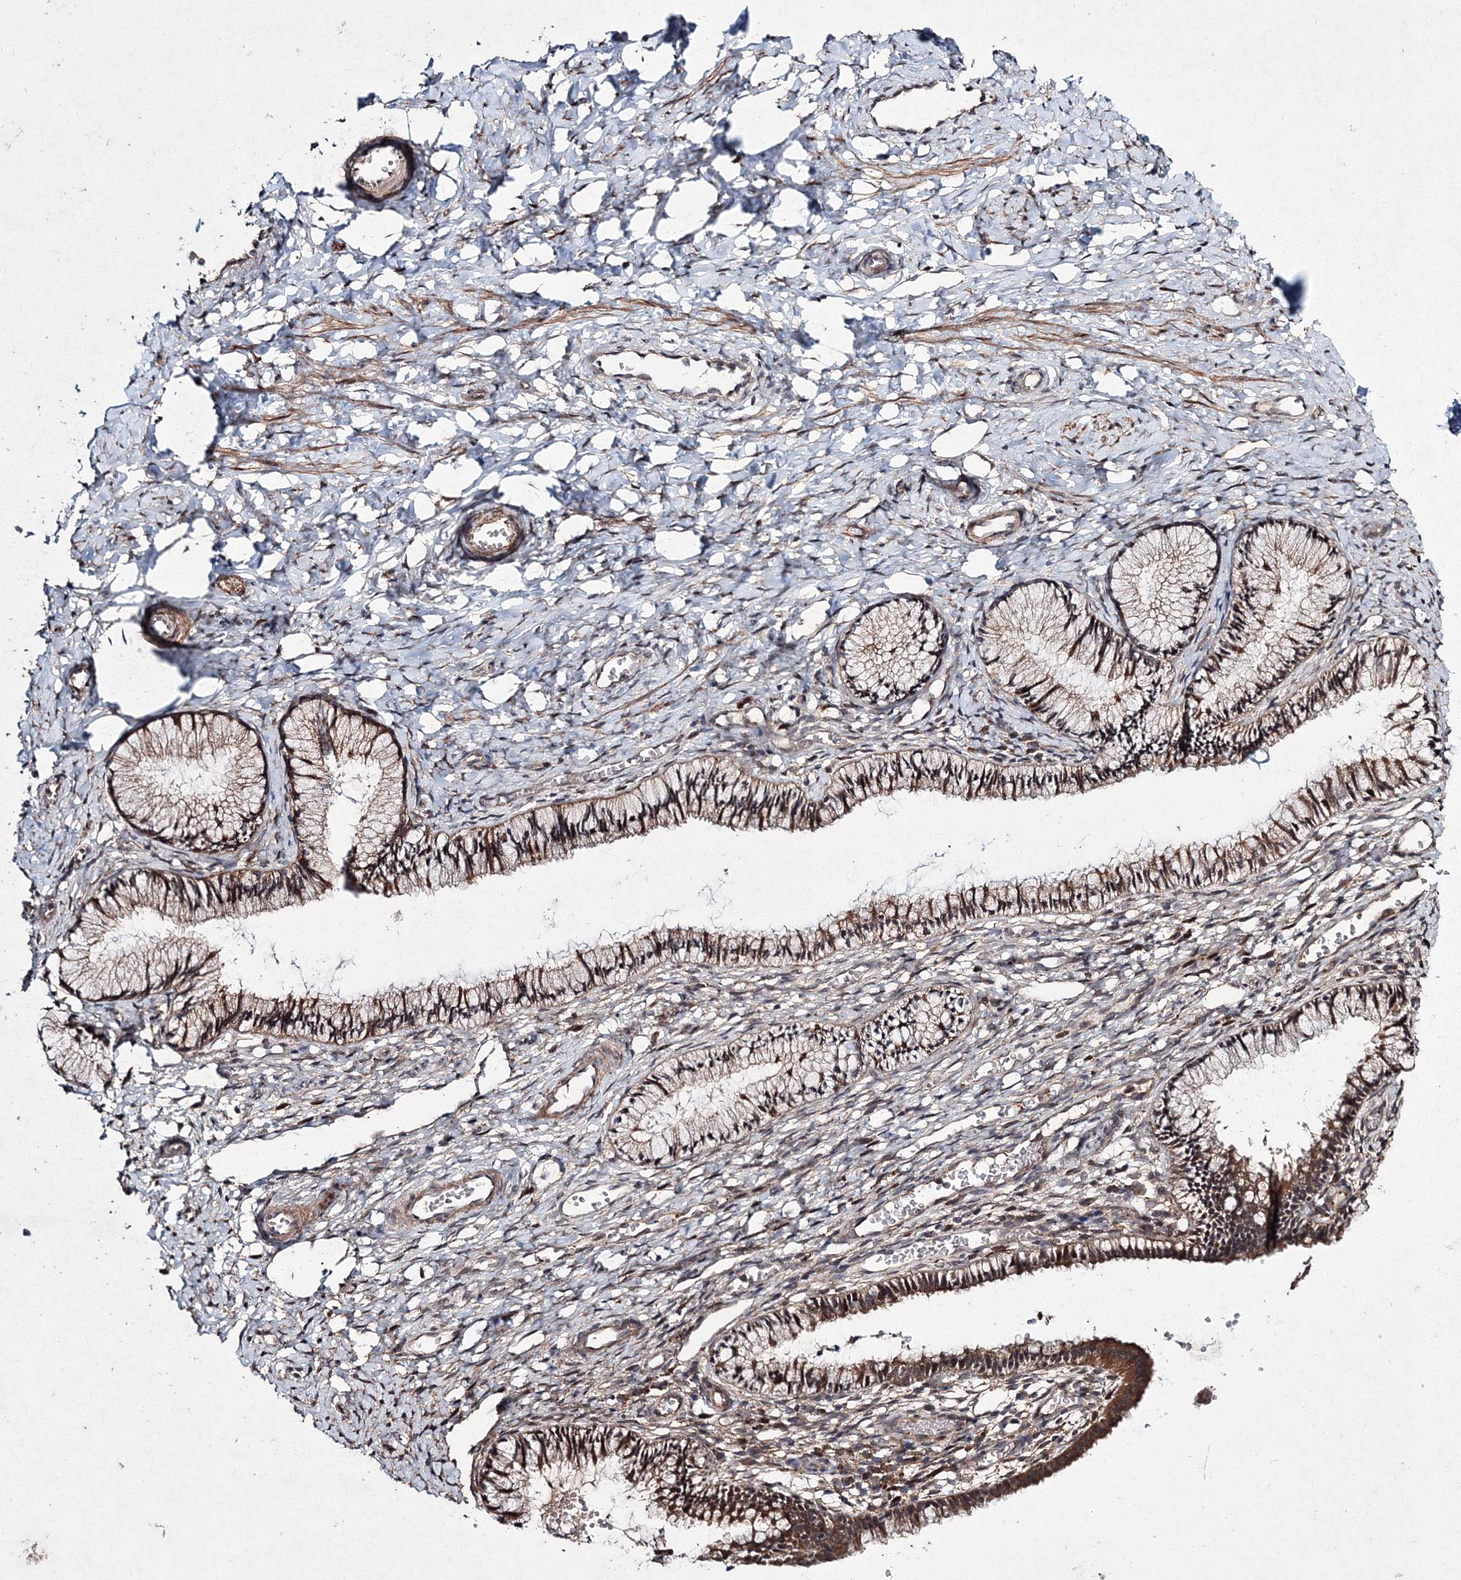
{"staining": {"intensity": "moderate", "quantity": ">75%", "location": "cytoplasmic/membranous"}, "tissue": "cervix", "cell_type": "Glandular cells", "image_type": "normal", "snomed": [{"axis": "morphology", "description": "Normal tissue, NOS"}, {"axis": "topography", "description": "Cervix"}], "caption": "Immunohistochemistry of benign human cervix exhibits medium levels of moderate cytoplasmic/membranous expression in approximately >75% of glandular cells.", "gene": "RANBP3L", "patient": {"sex": "female", "age": 27}}